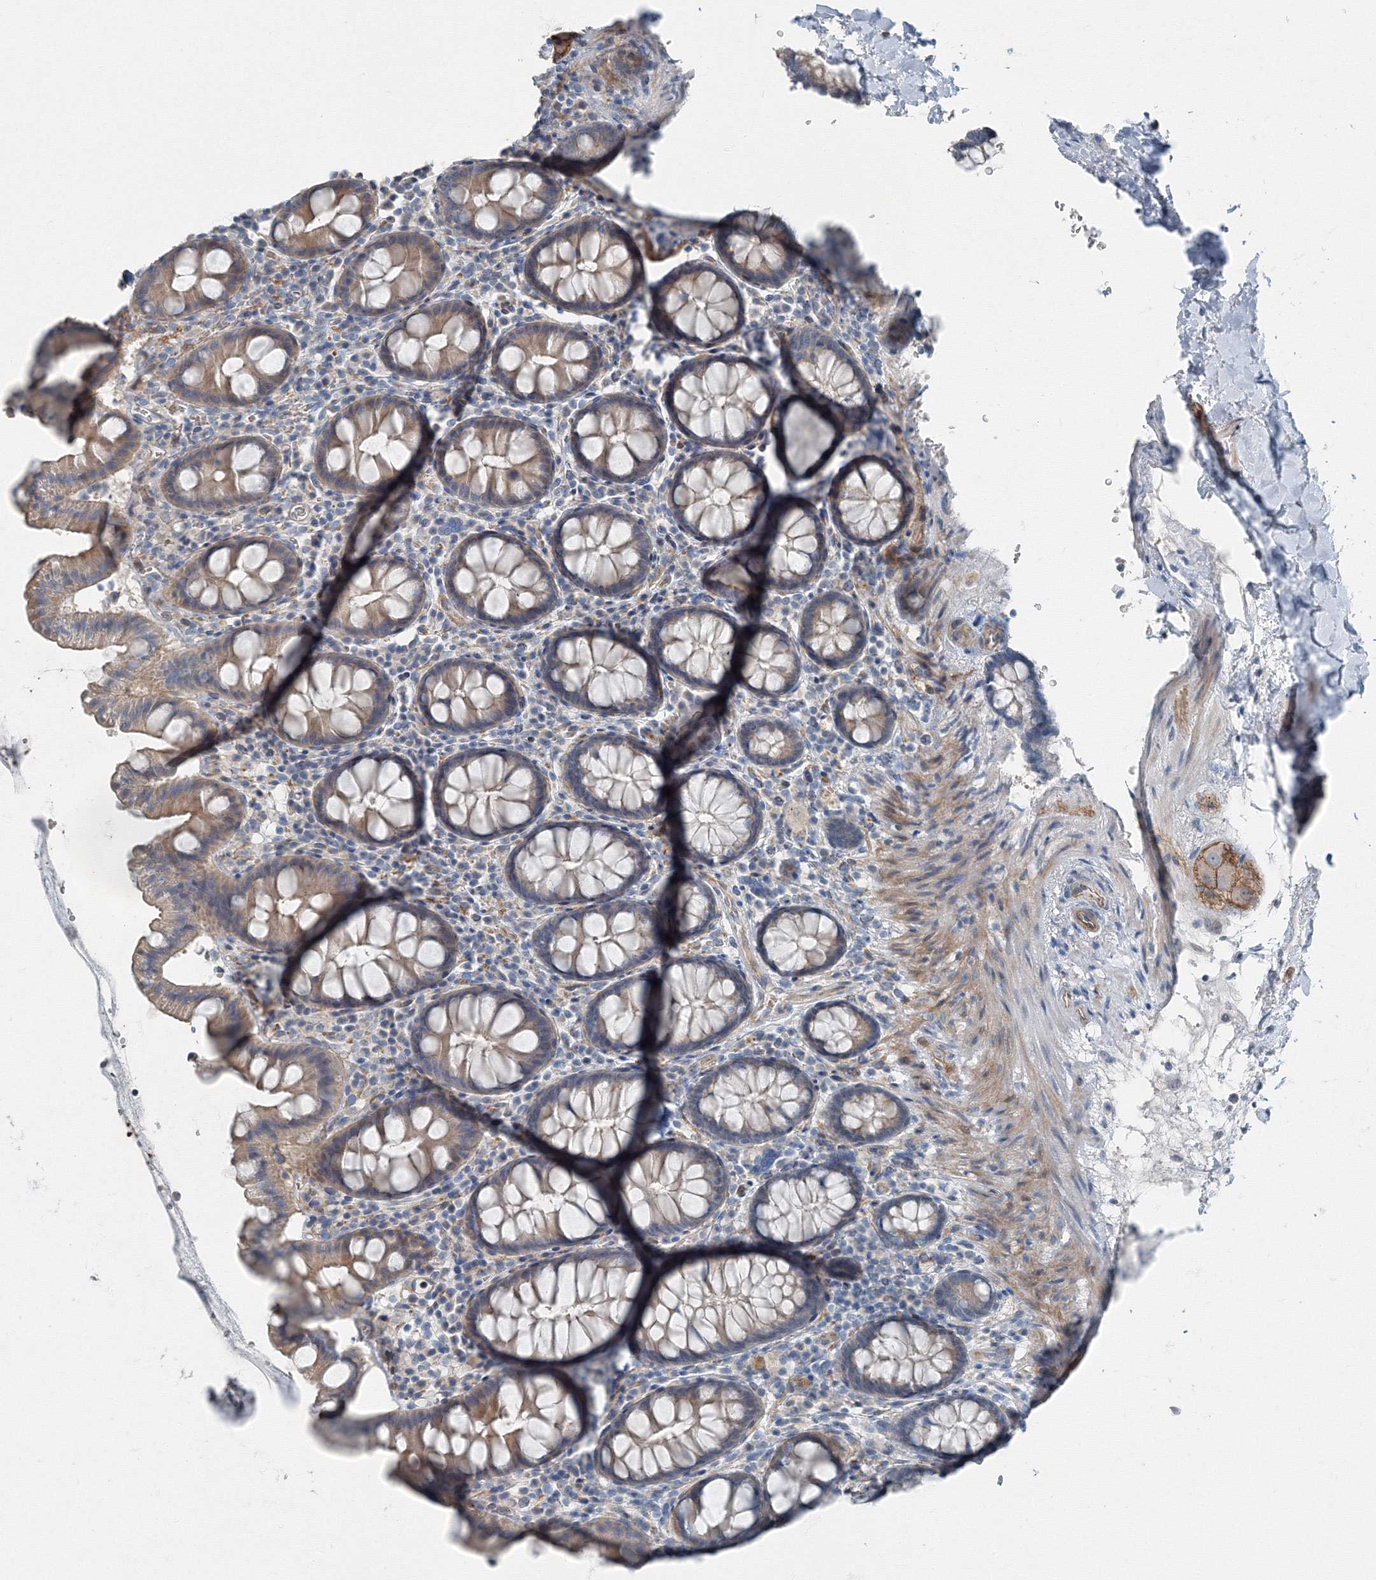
{"staining": {"intensity": "moderate", "quantity": "25%-75%", "location": "cytoplasmic/membranous"}, "tissue": "colon", "cell_type": "Endothelial cells", "image_type": "normal", "snomed": [{"axis": "morphology", "description": "Normal tissue, NOS"}, {"axis": "topography", "description": "Colon"}], "caption": "Unremarkable colon reveals moderate cytoplasmic/membranous expression in about 25%-75% of endothelial cells.", "gene": "AASDH", "patient": {"sex": "female", "age": 79}}